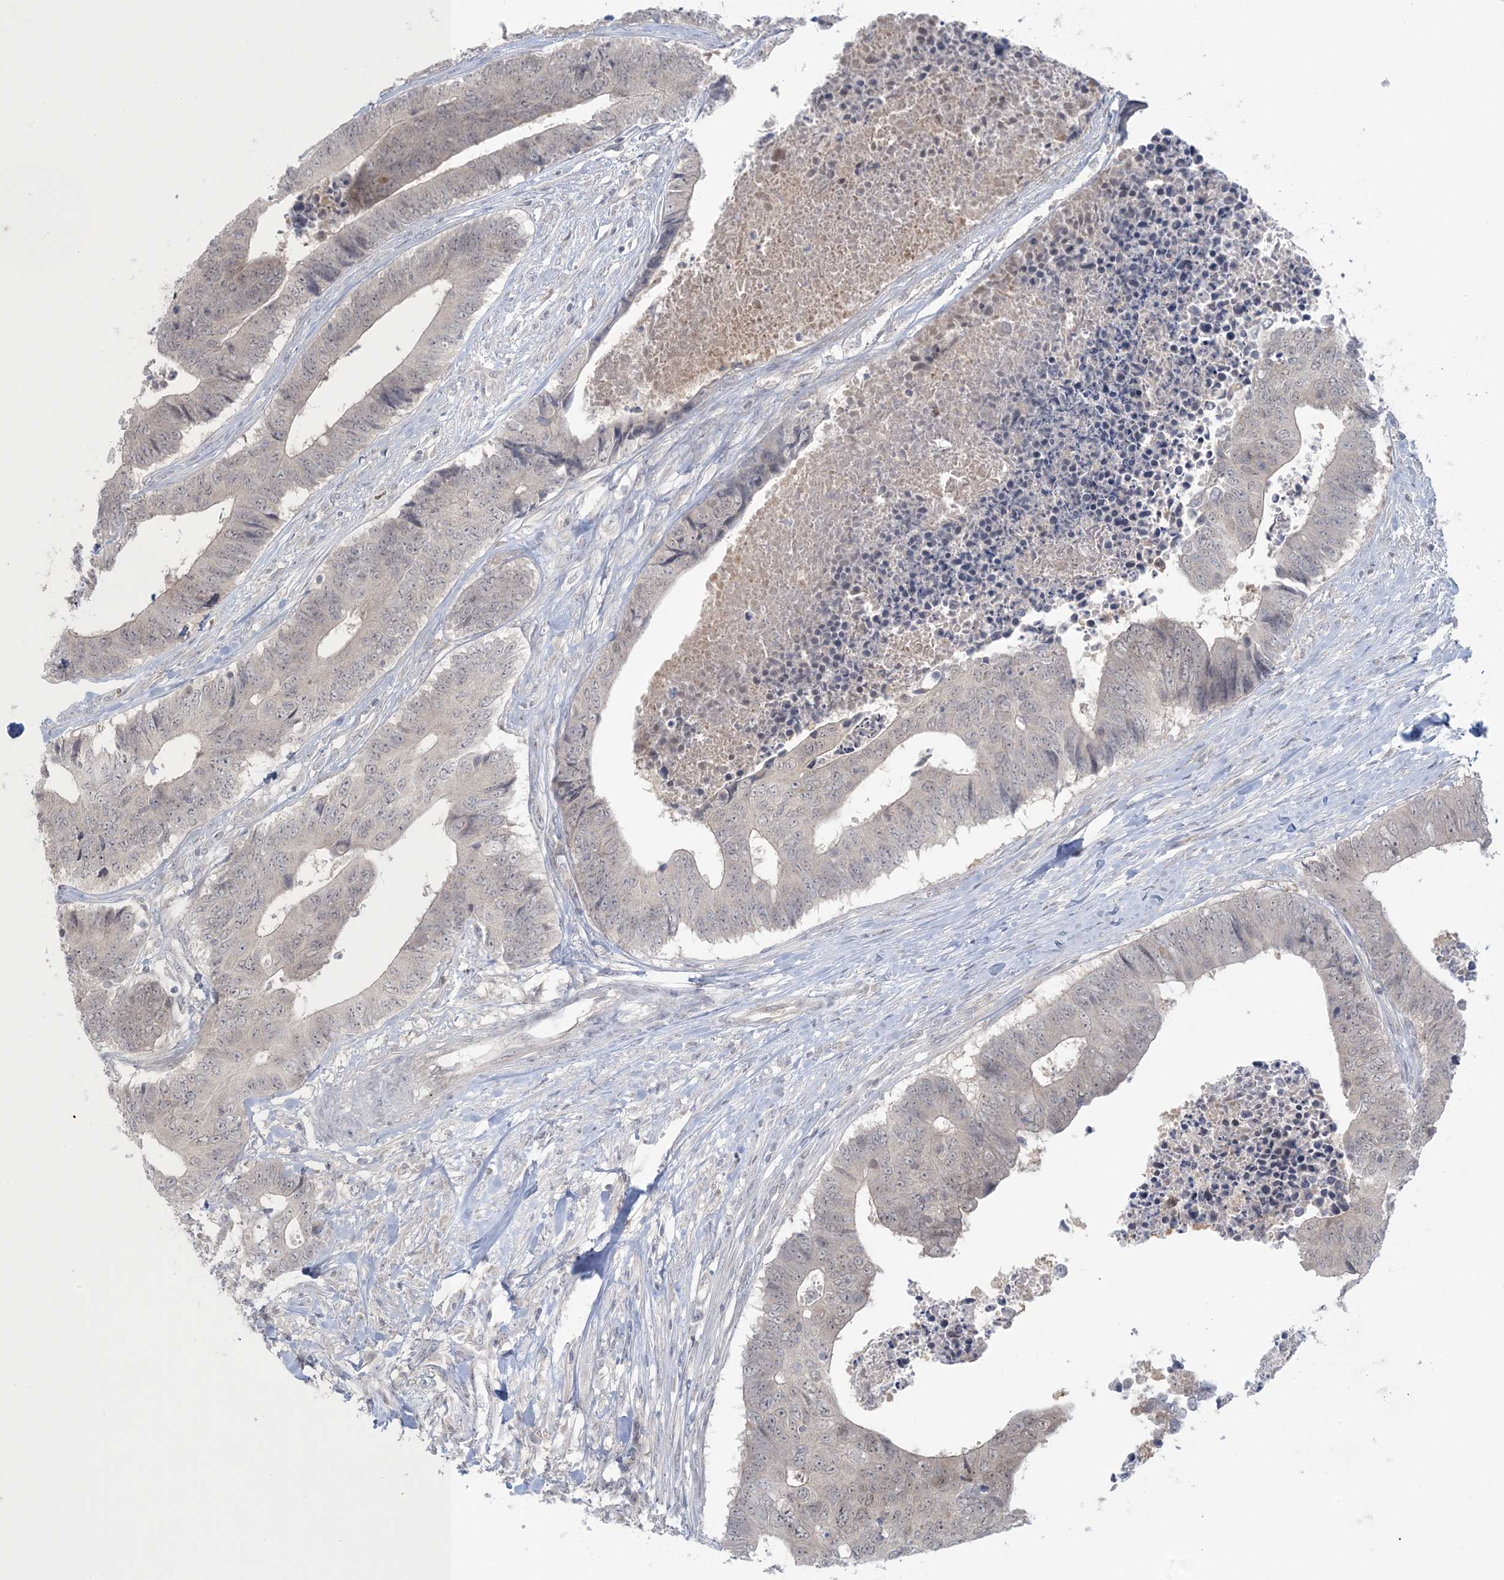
{"staining": {"intensity": "negative", "quantity": "none", "location": "none"}, "tissue": "colorectal cancer", "cell_type": "Tumor cells", "image_type": "cancer", "snomed": [{"axis": "morphology", "description": "Adenocarcinoma, NOS"}, {"axis": "topography", "description": "Rectum"}], "caption": "An image of human colorectal cancer is negative for staining in tumor cells.", "gene": "NRBP2", "patient": {"sex": "male", "age": 84}}